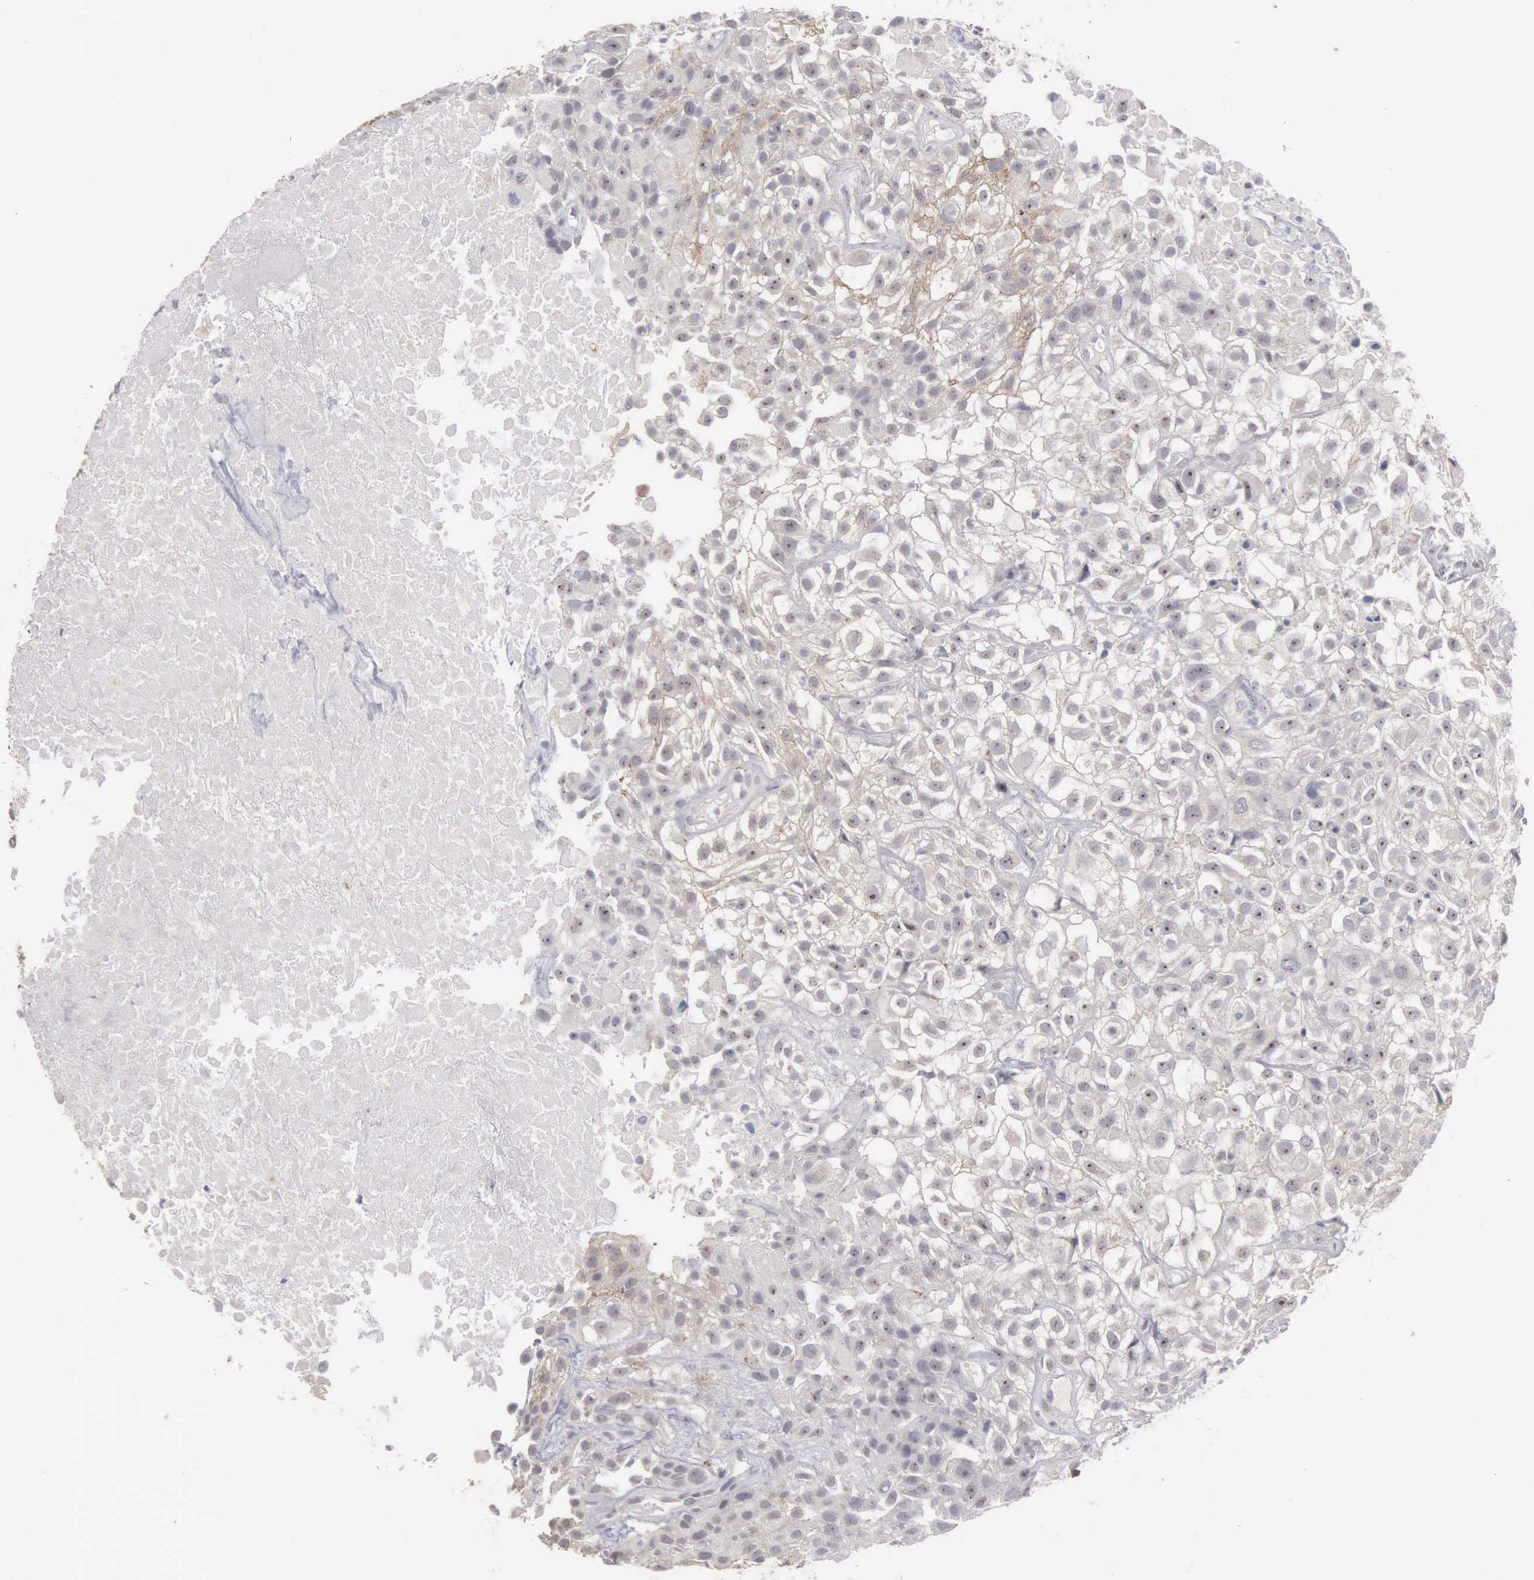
{"staining": {"intensity": "weak", "quantity": "25%-75%", "location": "cytoplasmic/membranous"}, "tissue": "urothelial cancer", "cell_type": "Tumor cells", "image_type": "cancer", "snomed": [{"axis": "morphology", "description": "Urothelial carcinoma, High grade"}, {"axis": "topography", "description": "Urinary bladder"}], "caption": "Urothelial cancer stained with DAB immunohistochemistry displays low levels of weak cytoplasmic/membranous staining in approximately 25%-75% of tumor cells.", "gene": "AMN", "patient": {"sex": "male", "age": 56}}